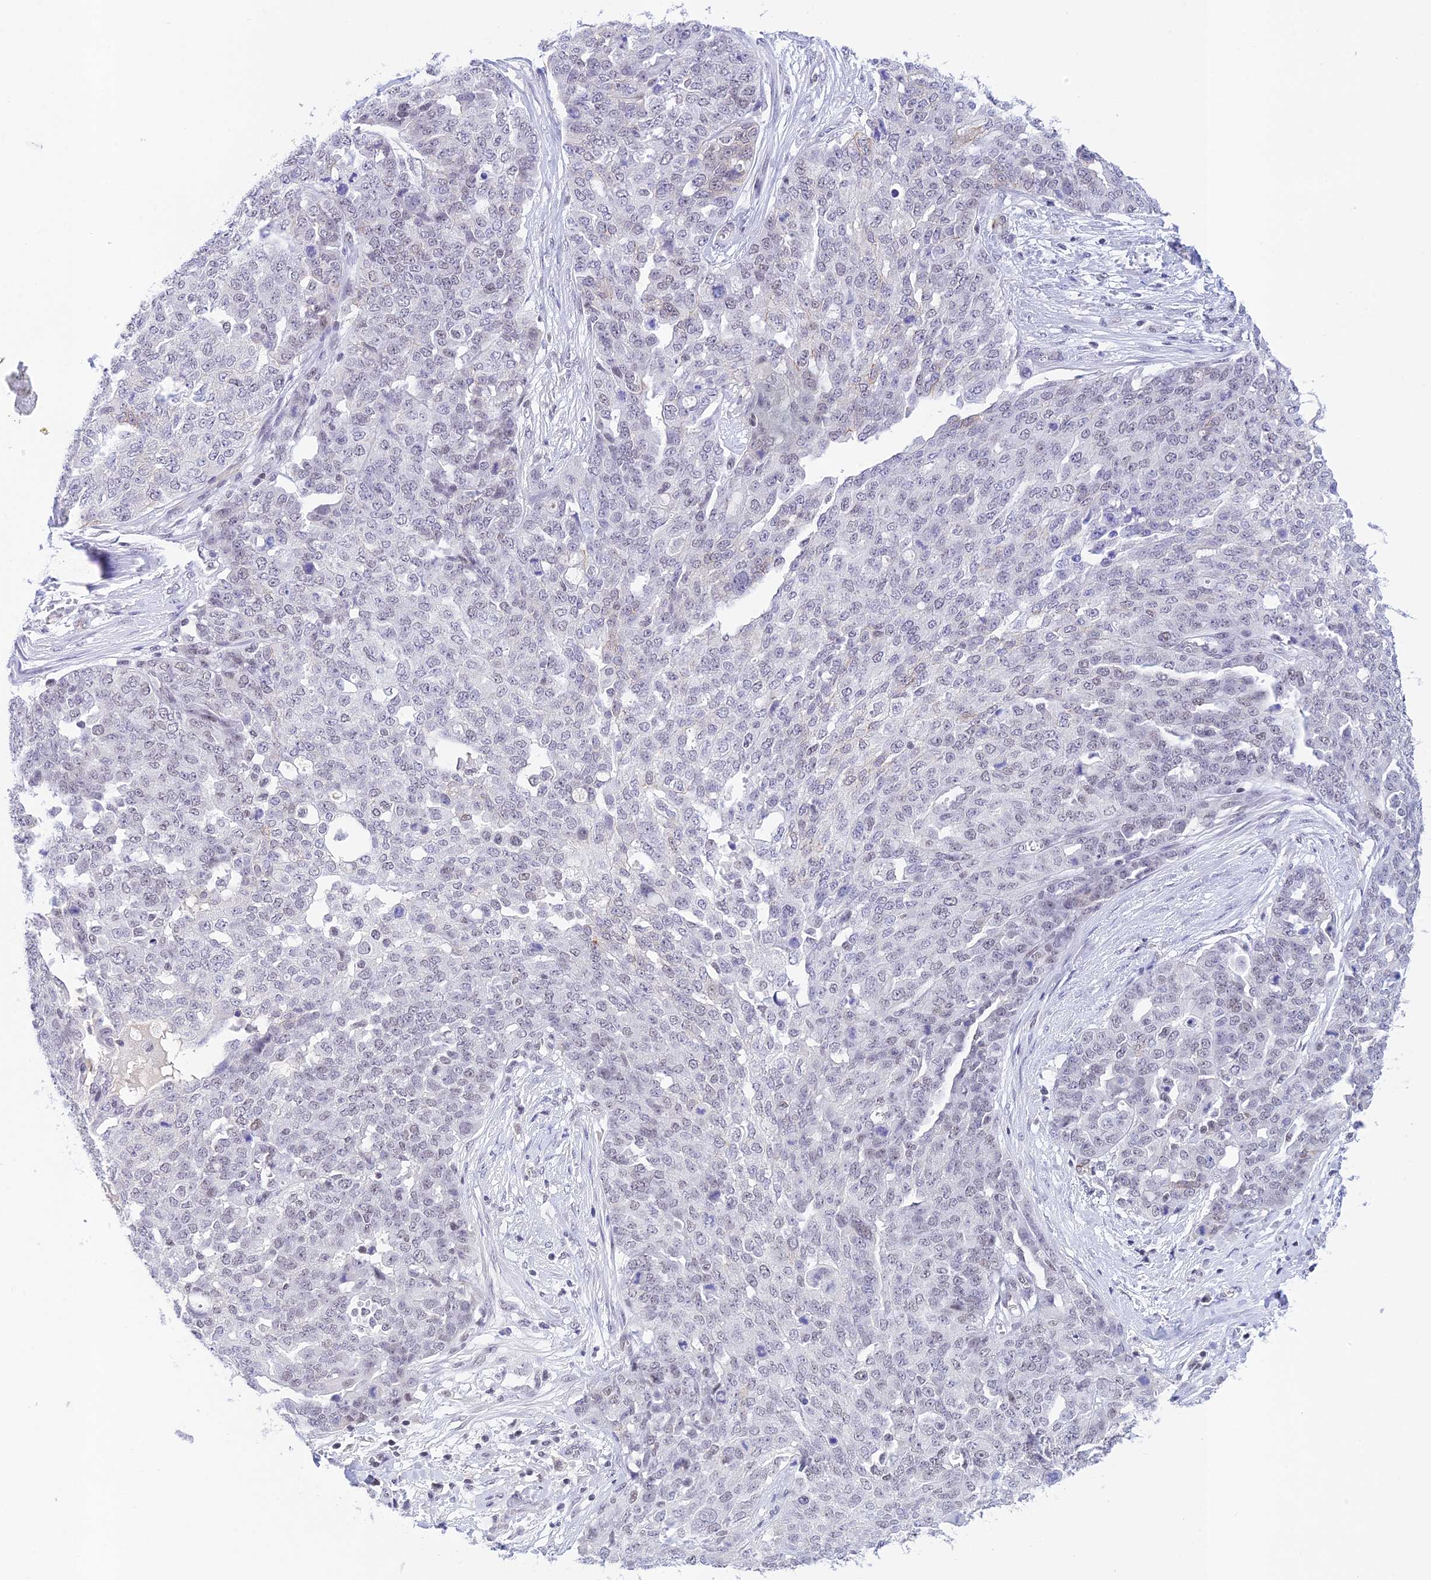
{"staining": {"intensity": "negative", "quantity": "none", "location": "none"}, "tissue": "ovarian cancer", "cell_type": "Tumor cells", "image_type": "cancer", "snomed": [{"axis": "morphology", "description": "Cystadenocarcinoma, serous, NOS"}, {"axis": "topography", "description": "Soft tissue"}, {"axis": "topography", "description": "Ovary"}], "caption": "Immunohistochemical staining of human serous cystadenocarcinoma (ovarian) reveals no significant expression in tumor cells.", "gene": "THAP11", "patient": {"sex": "female", "age": 57}}